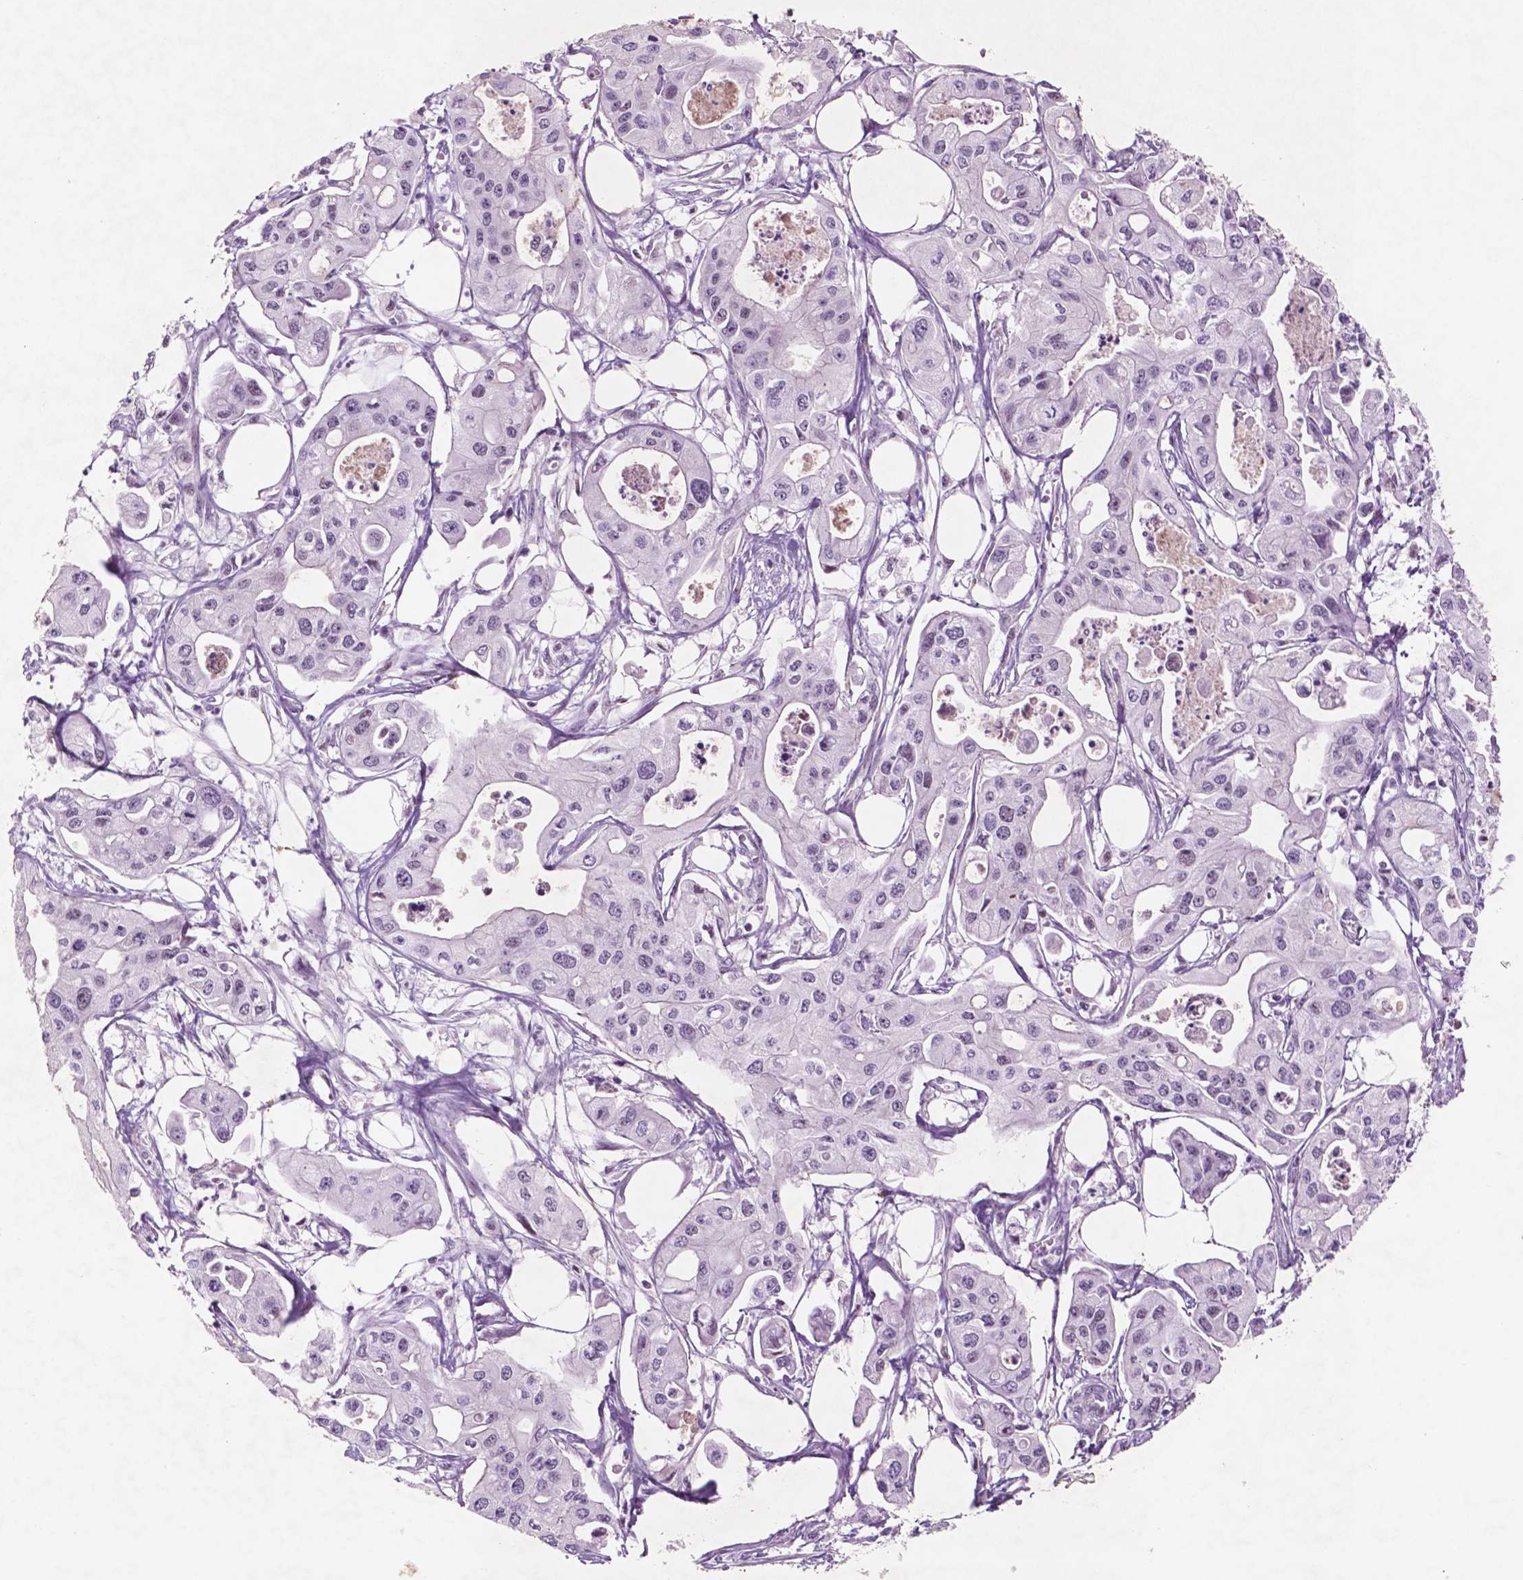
{"staining": {"intensity": "weak", "quantity": "25%-75%", "location": "nuclear"}, "tissue": "pancreatic cancer", "cell_type": "Tumor cells", "image_type": "cancer", "snomed": [{"axis": "morphology", "description": "Adenocarcinoma, NOS"}, {"axis": "topography", "description": "Pancreas"}], "caption": "A high-resolution photomicrograph shows immunohistochemistry staining of pancreatic adenocarcinoma, which displays weak nuclear staining in approximately 25%-75% of tumor cells.", "gene": "CTR9", "patient": {"sex": "male", "age": 70}}